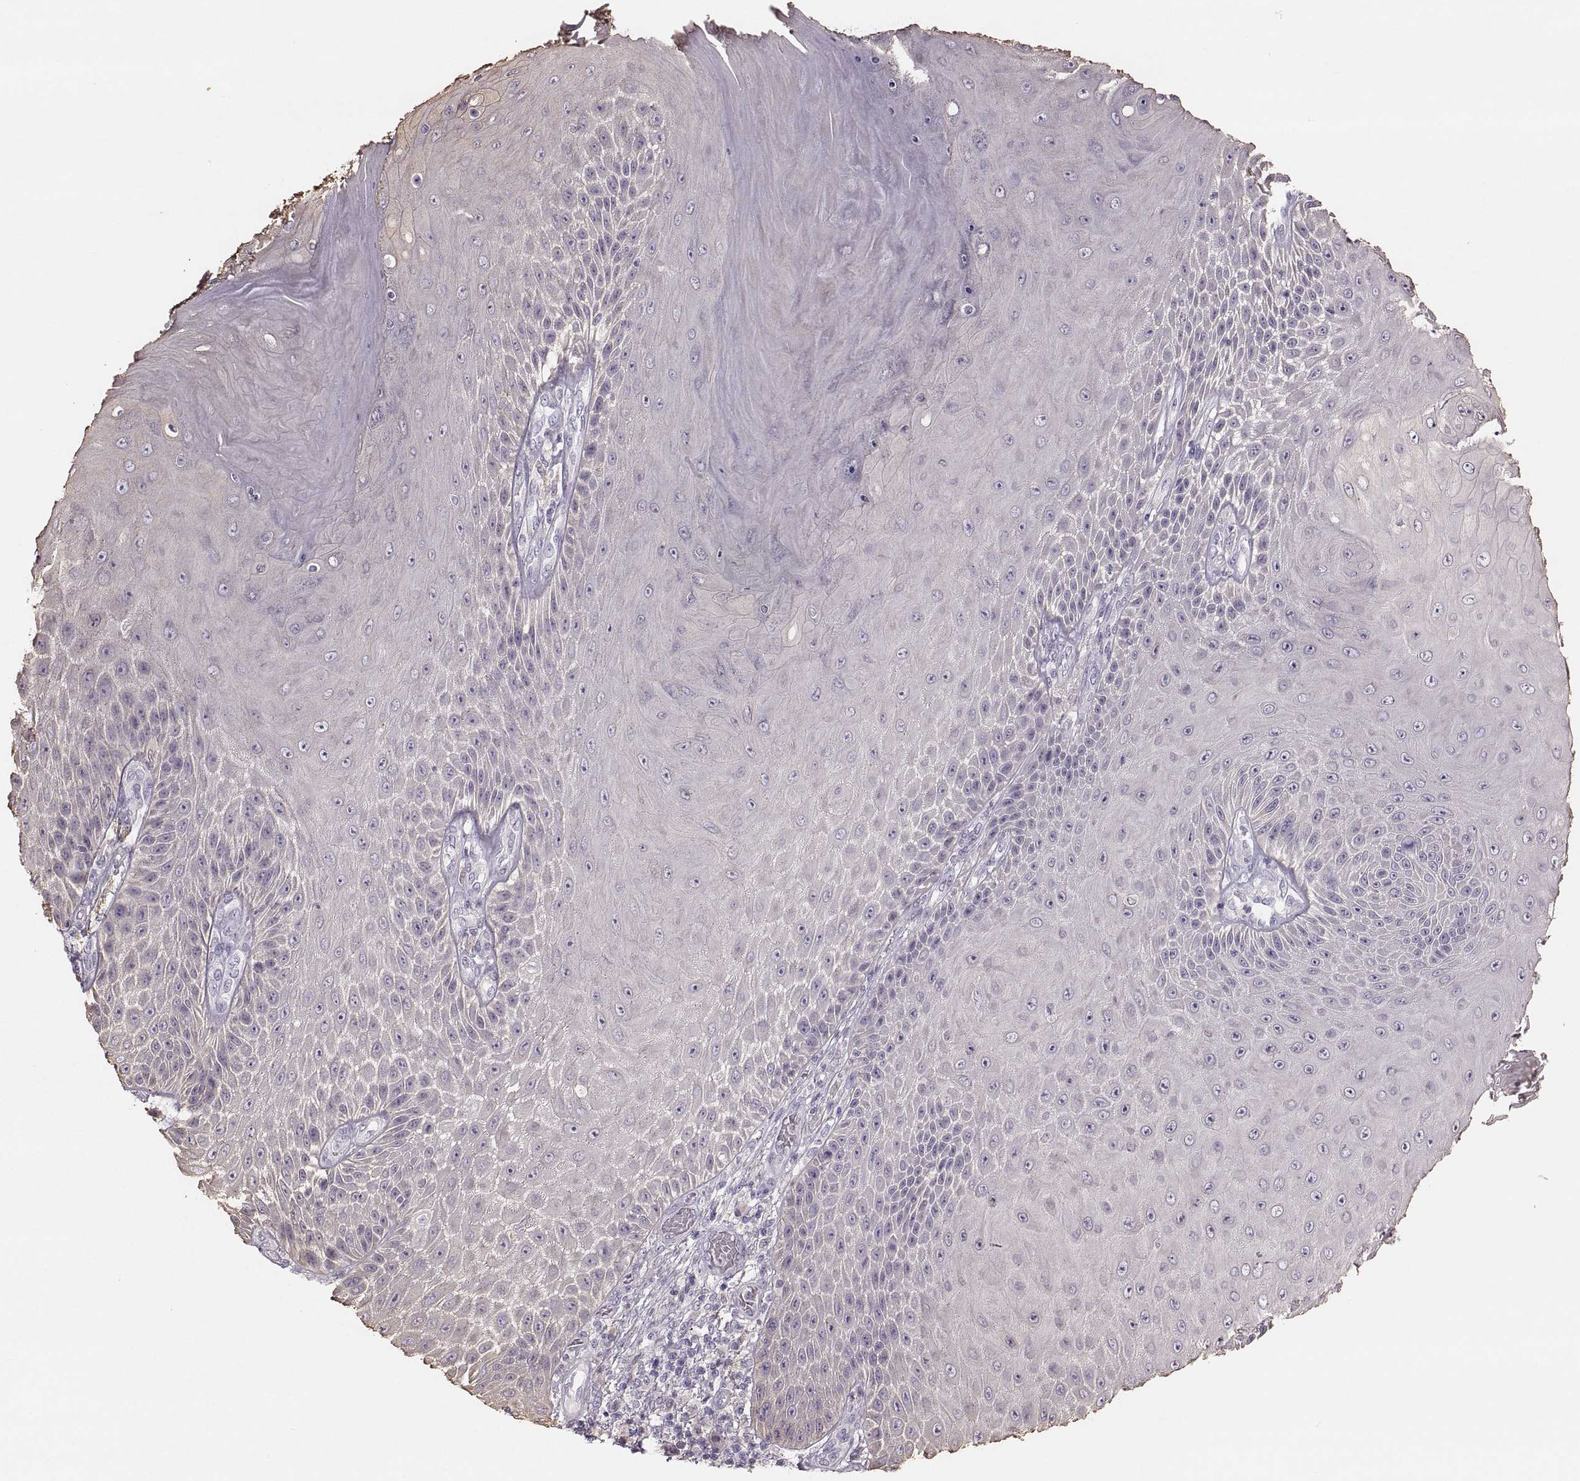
{"staining": {"intensity": "negative", "quantity": "none", "location": "none"}, "tissue": "skin cancer", "cell_type": "Tumor cells", "image_type": "cancer", "snomed": [{"axis": "morphology", "description": "Squamous cell carcinoma, NOS"}, {"axis": "topography", "description": "Skin"}], "caption": "This is a photomicrograph of immunohistochemistry (IHC) staining of squamous cell carcinoma (skin), which shows no expression in tumor cells.", "gene": "RUNDC3A", "patient": {"sex": "male", "age": 62}}